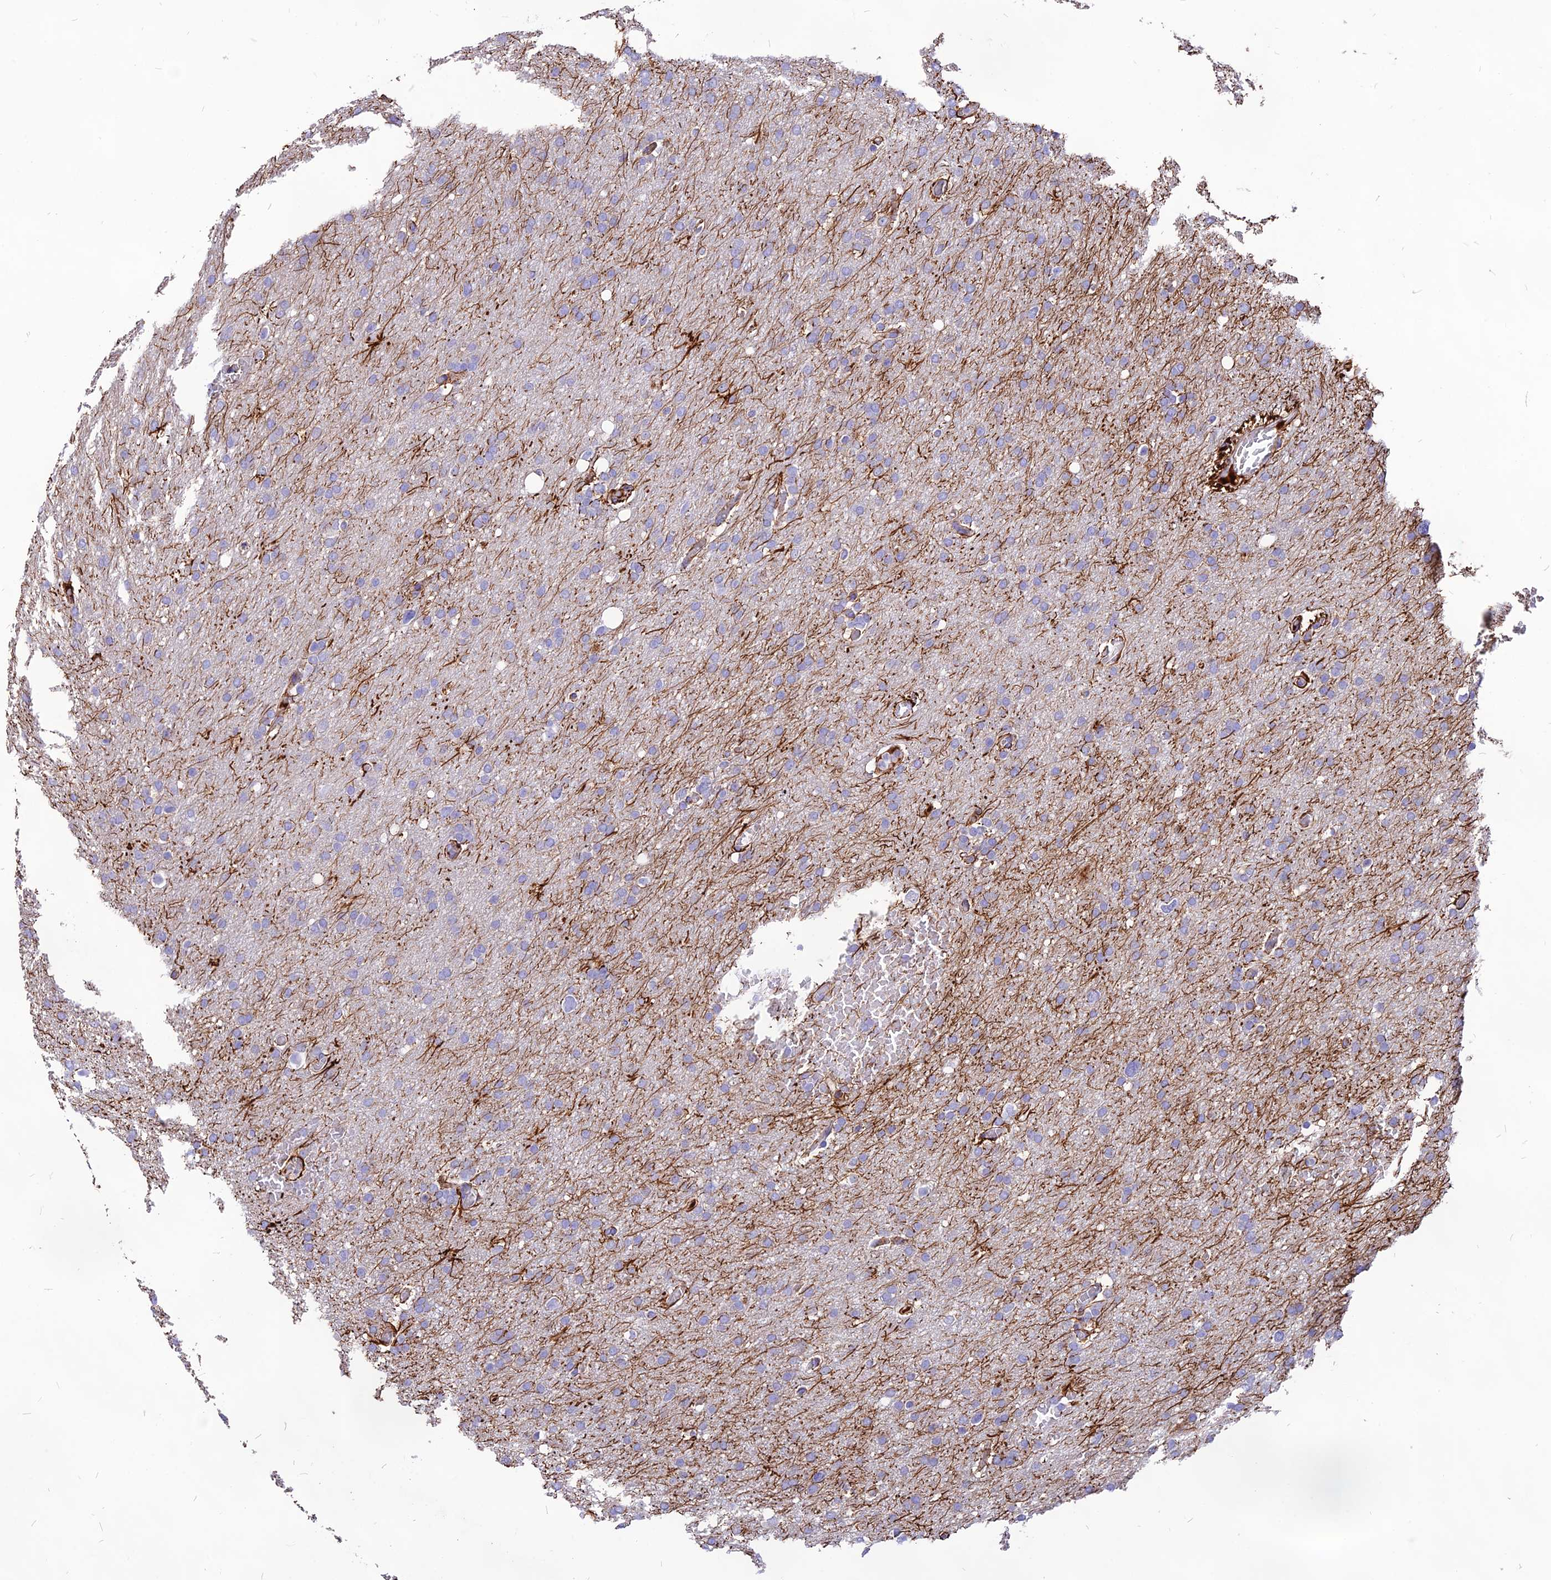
{"staining": {"intensity": "weak", "quantity": "25%-75%", "location": "cytoplasmic/membranous"}, "tissue": "glioma", "cell_type": "Tumor cells", "image_type": "cancer", "snomed": [{"axis": "morphology", "description": "Glioma, malignant, High grade"}, {"axis": "topography", "description": "Cerebral cortex"}], "caption": "Immunohistochemical staining of human glioma shows low levels of weak cytoplasmic/membranous expression in about 25%-75% of tumor cells.", "gene": "RIMOC1", "patient": {"sex": "female", "age": 36}}